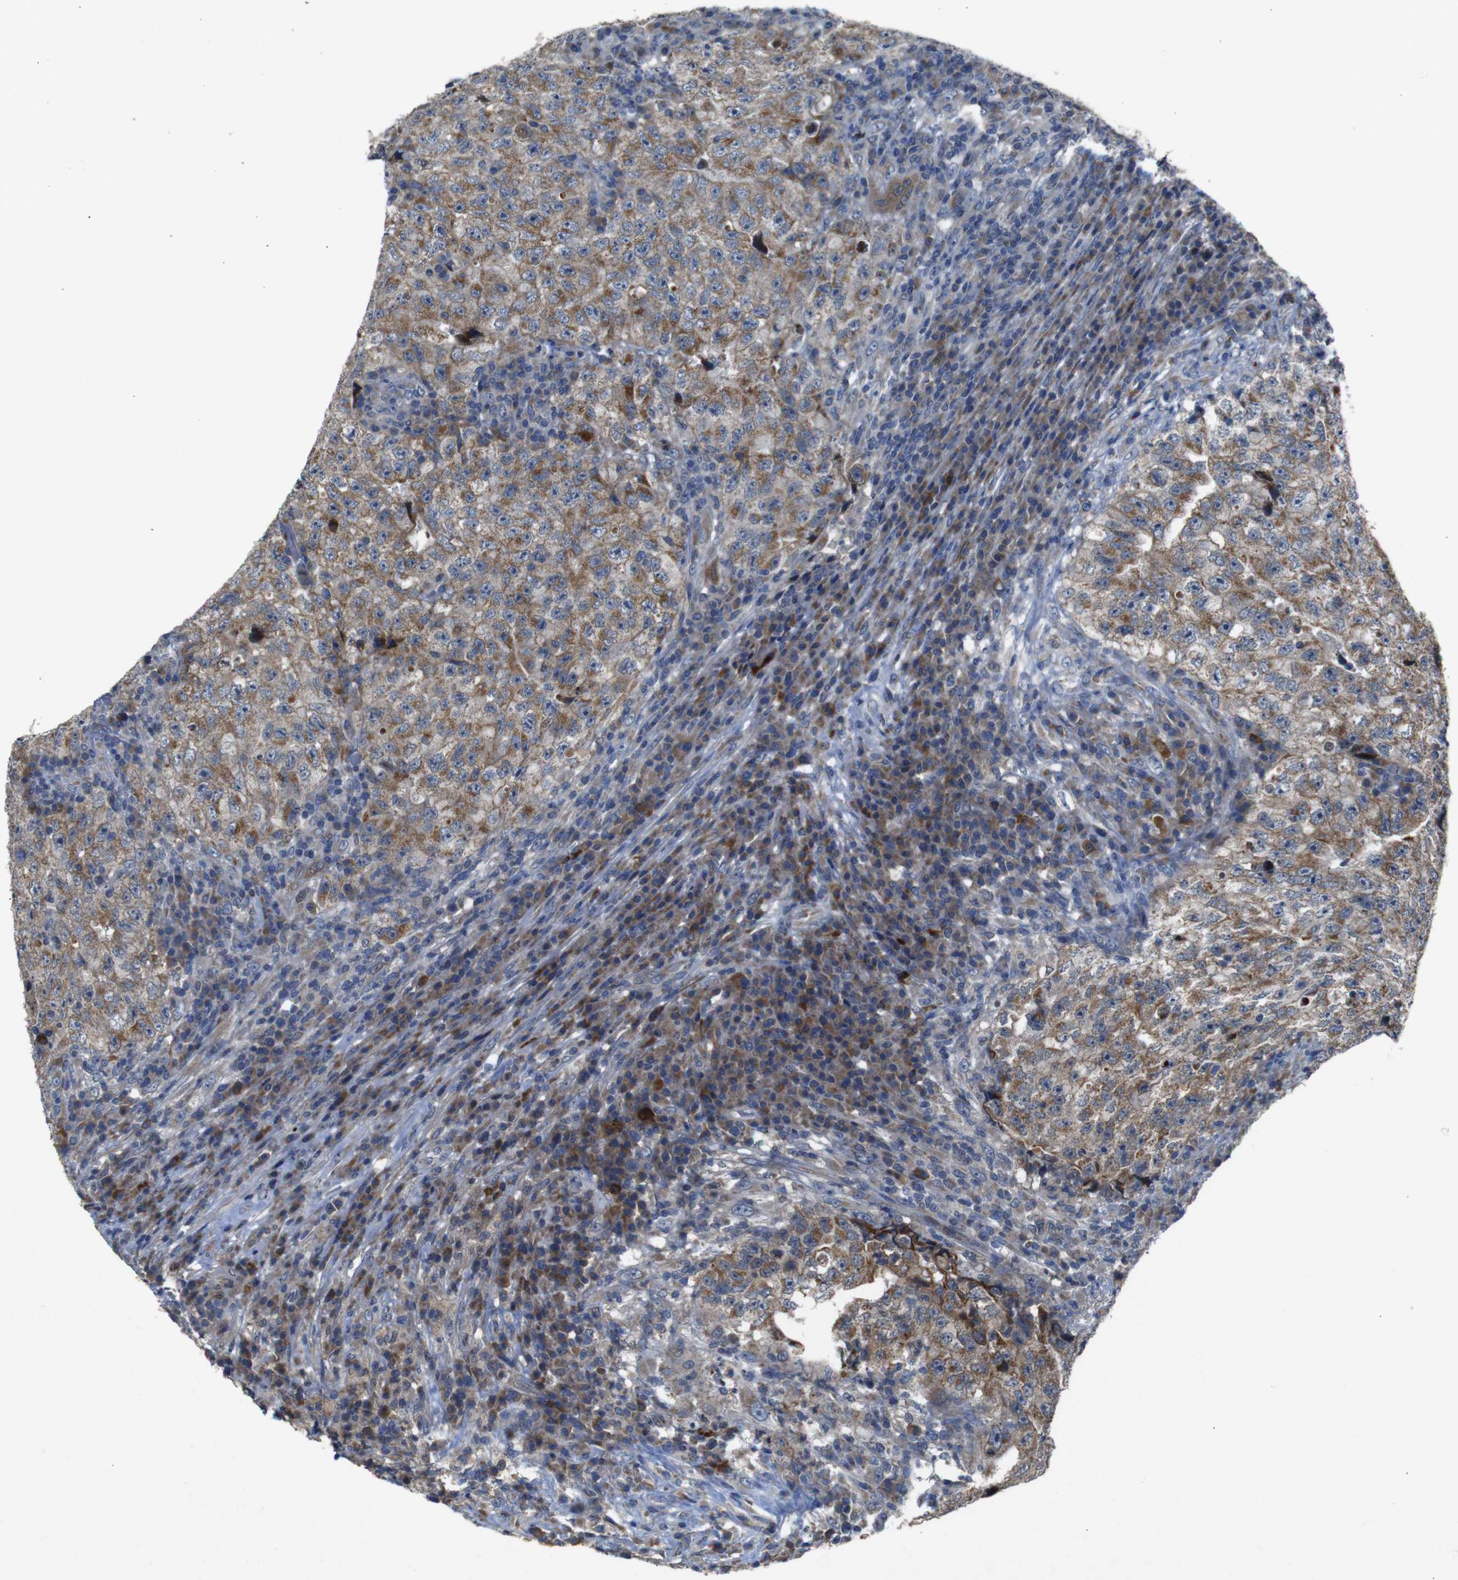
{"staining": {"intensity": "moderate", "quantity": ">75%", "location": "cytoplasmic/membranous"}, "tissue": "testis cancer", "cell_type": "Tumor cells", "image_type": "cancer", "snomed": [{"axis": "morphology", "description": "Necrosis, NOS"}, {"axis": "morphology", "description": "Carcinoma, Embryonal, NOS"}, {"axis": "topography", "description": "Testis"}], "caption": "Protein analysis of testis embryonal carcinoma tissue displays moderate cytoplasmic/membranous expression in about >75% of tumor cells.", "gene": "CHST10", "patient": {"sex": "male", "age": 19}}